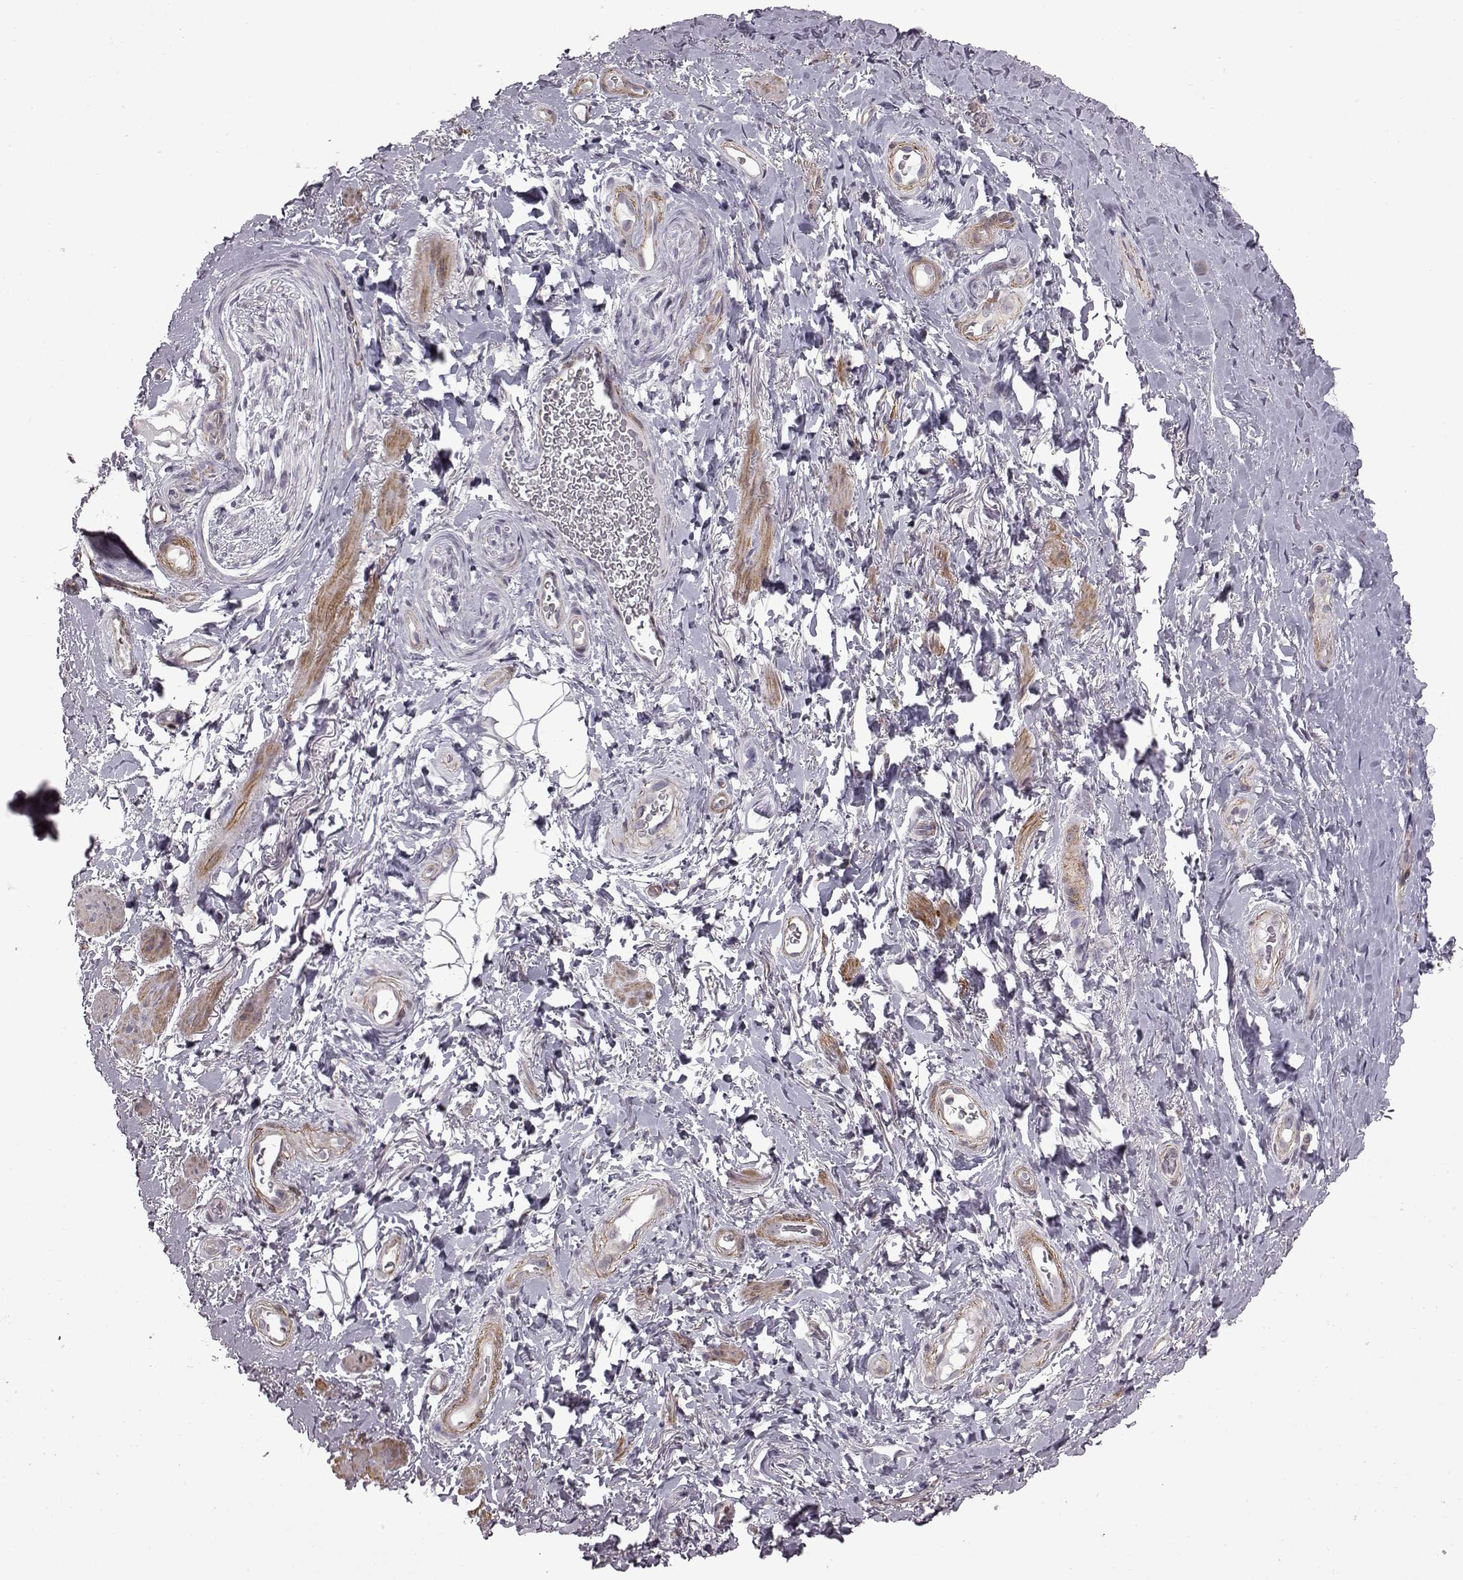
{"staining": {"intensity": "negative", "quantity": "none", "location": "none"}, "tissue": "adipose tissue", "cell_type": "Adipocytes", "image_type": "normal", "snomed": [{"axis": "morphology", "description": "Normal tissue, NOS"}, {"axis": "topography", "description": "Anal"}, {"axis": "topography", "description": "Peripheral nerve tissue"}], "caption": "High power microscopy image of an immunohistochemistry image of unremarkable adipose tissue, revealing no significant positivity in adipocytes.", "gene": "SYNPO2", "patient": {"sex": "male", "age": 53}}